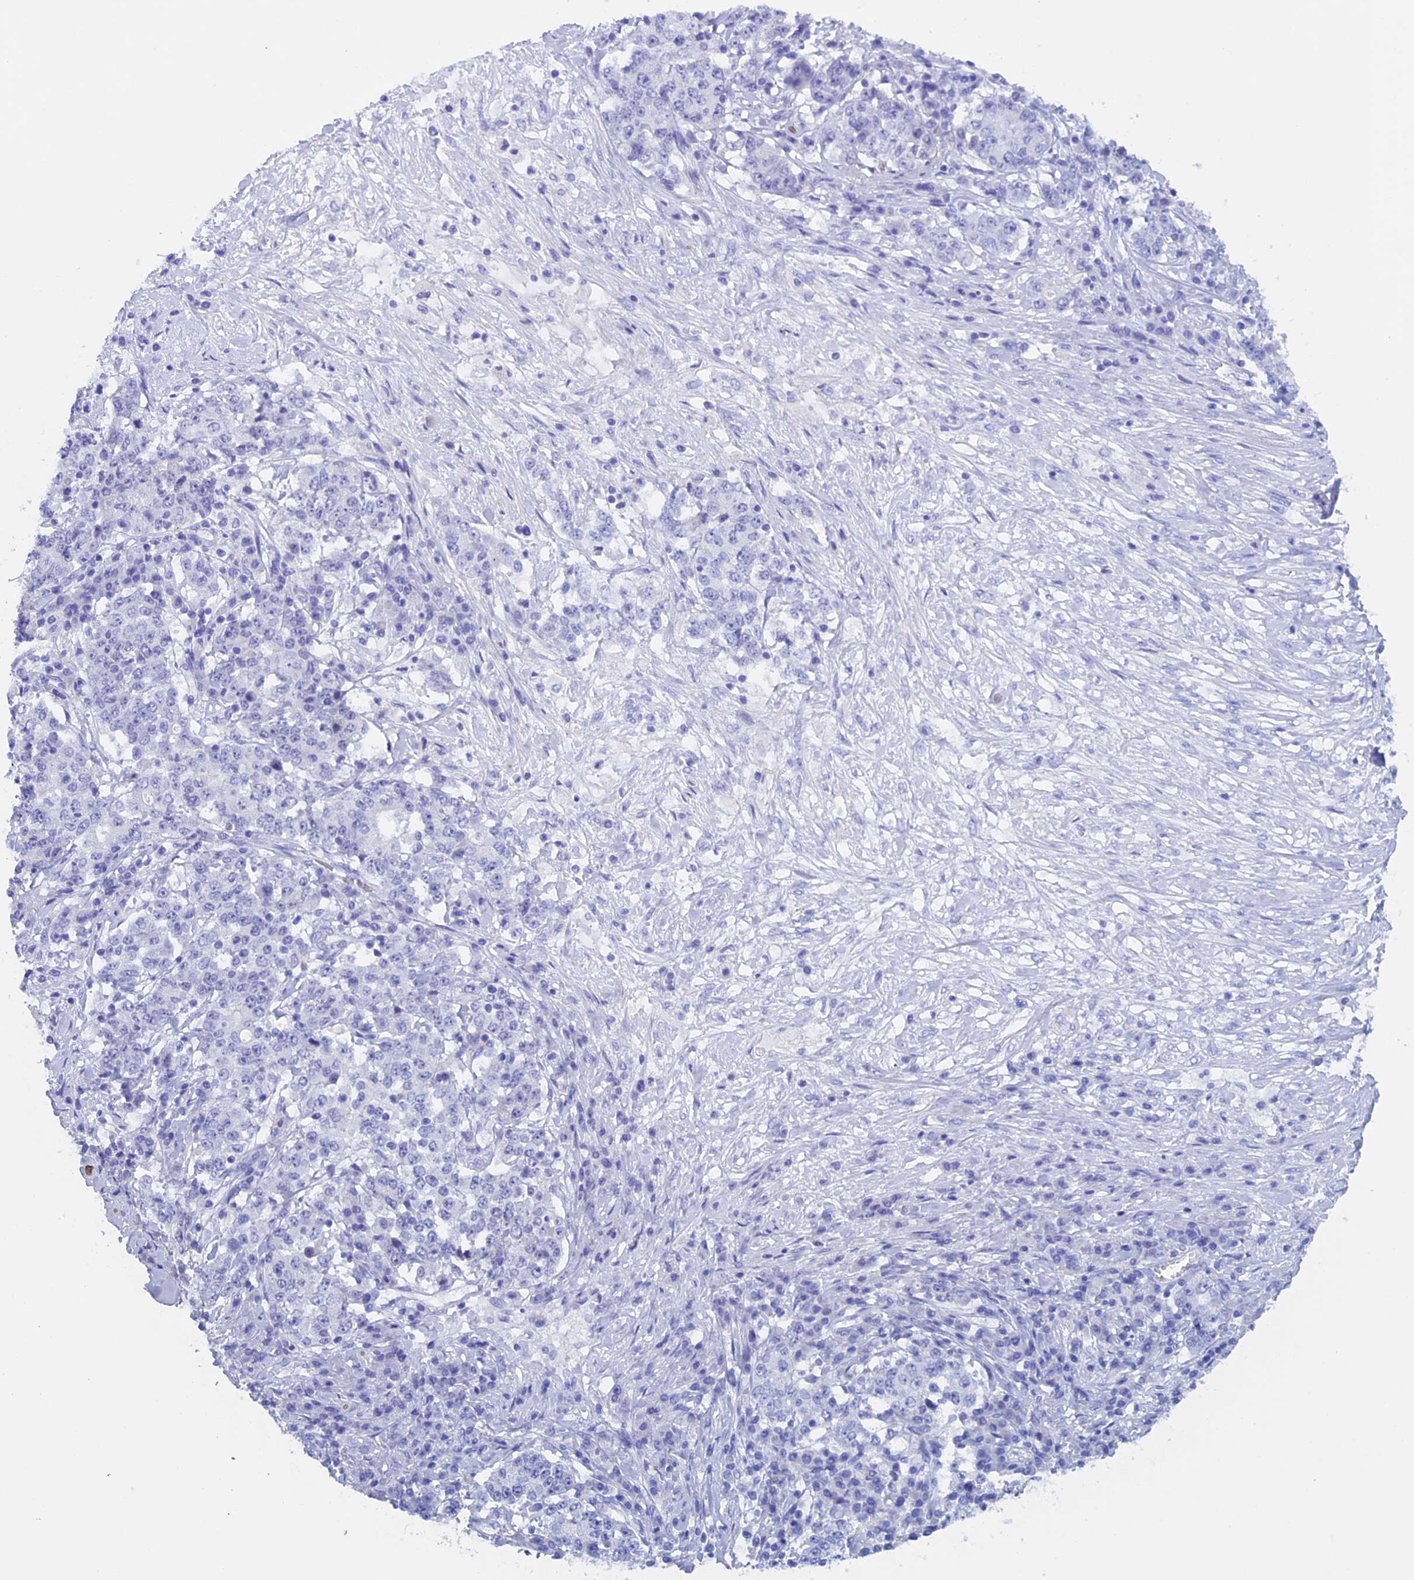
{"staining": {"intensity": "negative", "quantity": "none", "location": "none"}, "tissue": "stomach cancer", "cell_type": "Tumor cells", "image_type": "cancer", "snomed": [{"axis": "morphology", "description": "Adenocarcinoma, NOS"}, {"axis": "topography", "description": "Stomach"}], "caption": "This is a micrograph of immunohistochemistry (IHC) staining of stomach cancer, which shows no positivity in tumor cells.", "gene": "PSMC3IP", "patient": {"sex": "male", "age": 59}}